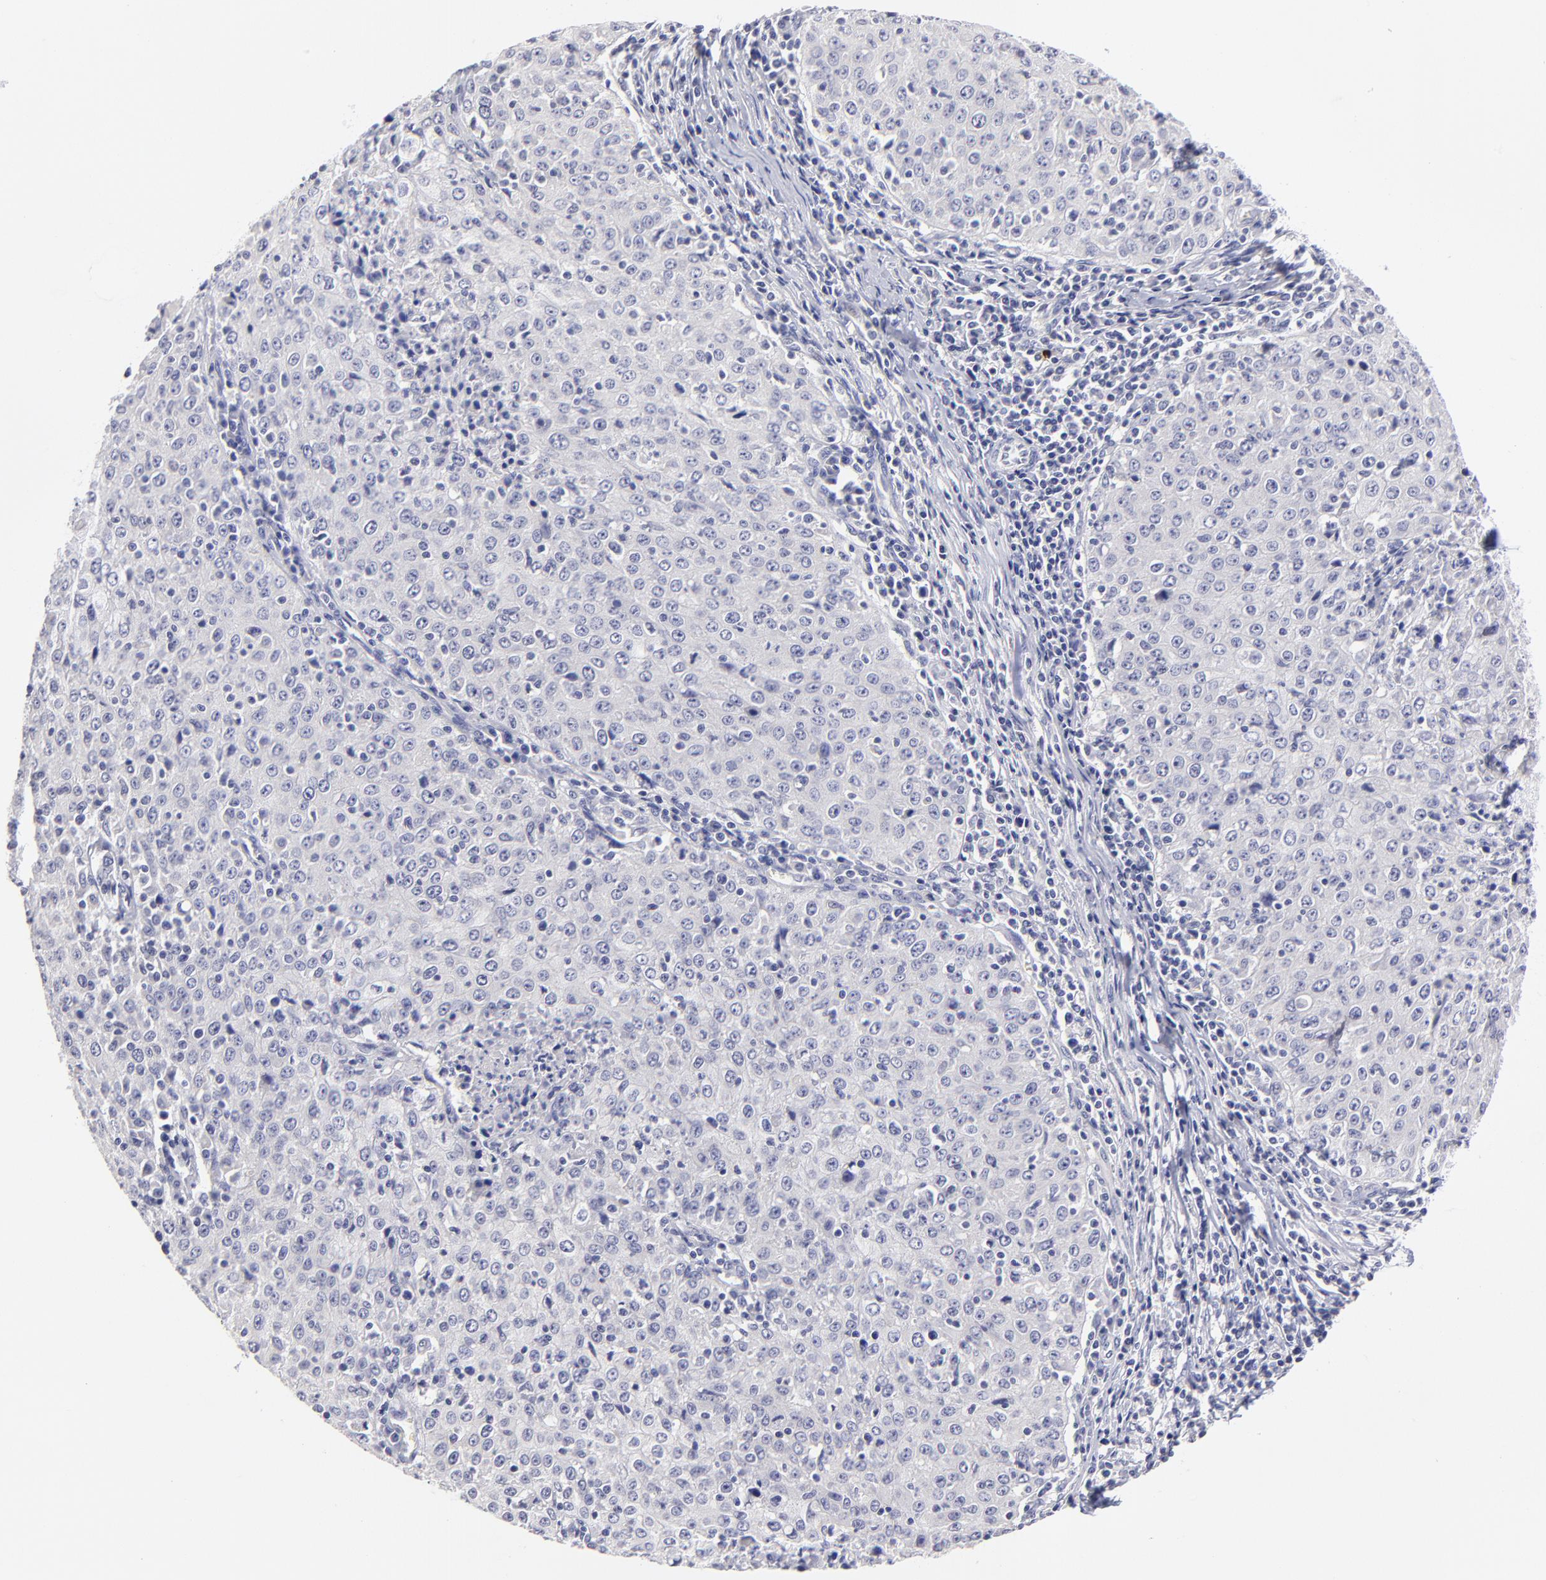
{"staining": {"intensity": "negative", "quantity": "none", "location": "none"}, "tissue": "cervical cancer", "cell_type": "Tumor cells", "image_type": "cancer", "snomed": [{"axis": "morphology", "description": "Squamous cell carcinoma, NOS"}, {"axis": "topography", "description": "Cervix"}], "caption": "A histopathology image of human cervical cancer is negative for staining in tumor cells.", "gene": "BTG2", "patient": {"sex": "female", "age": 27}}